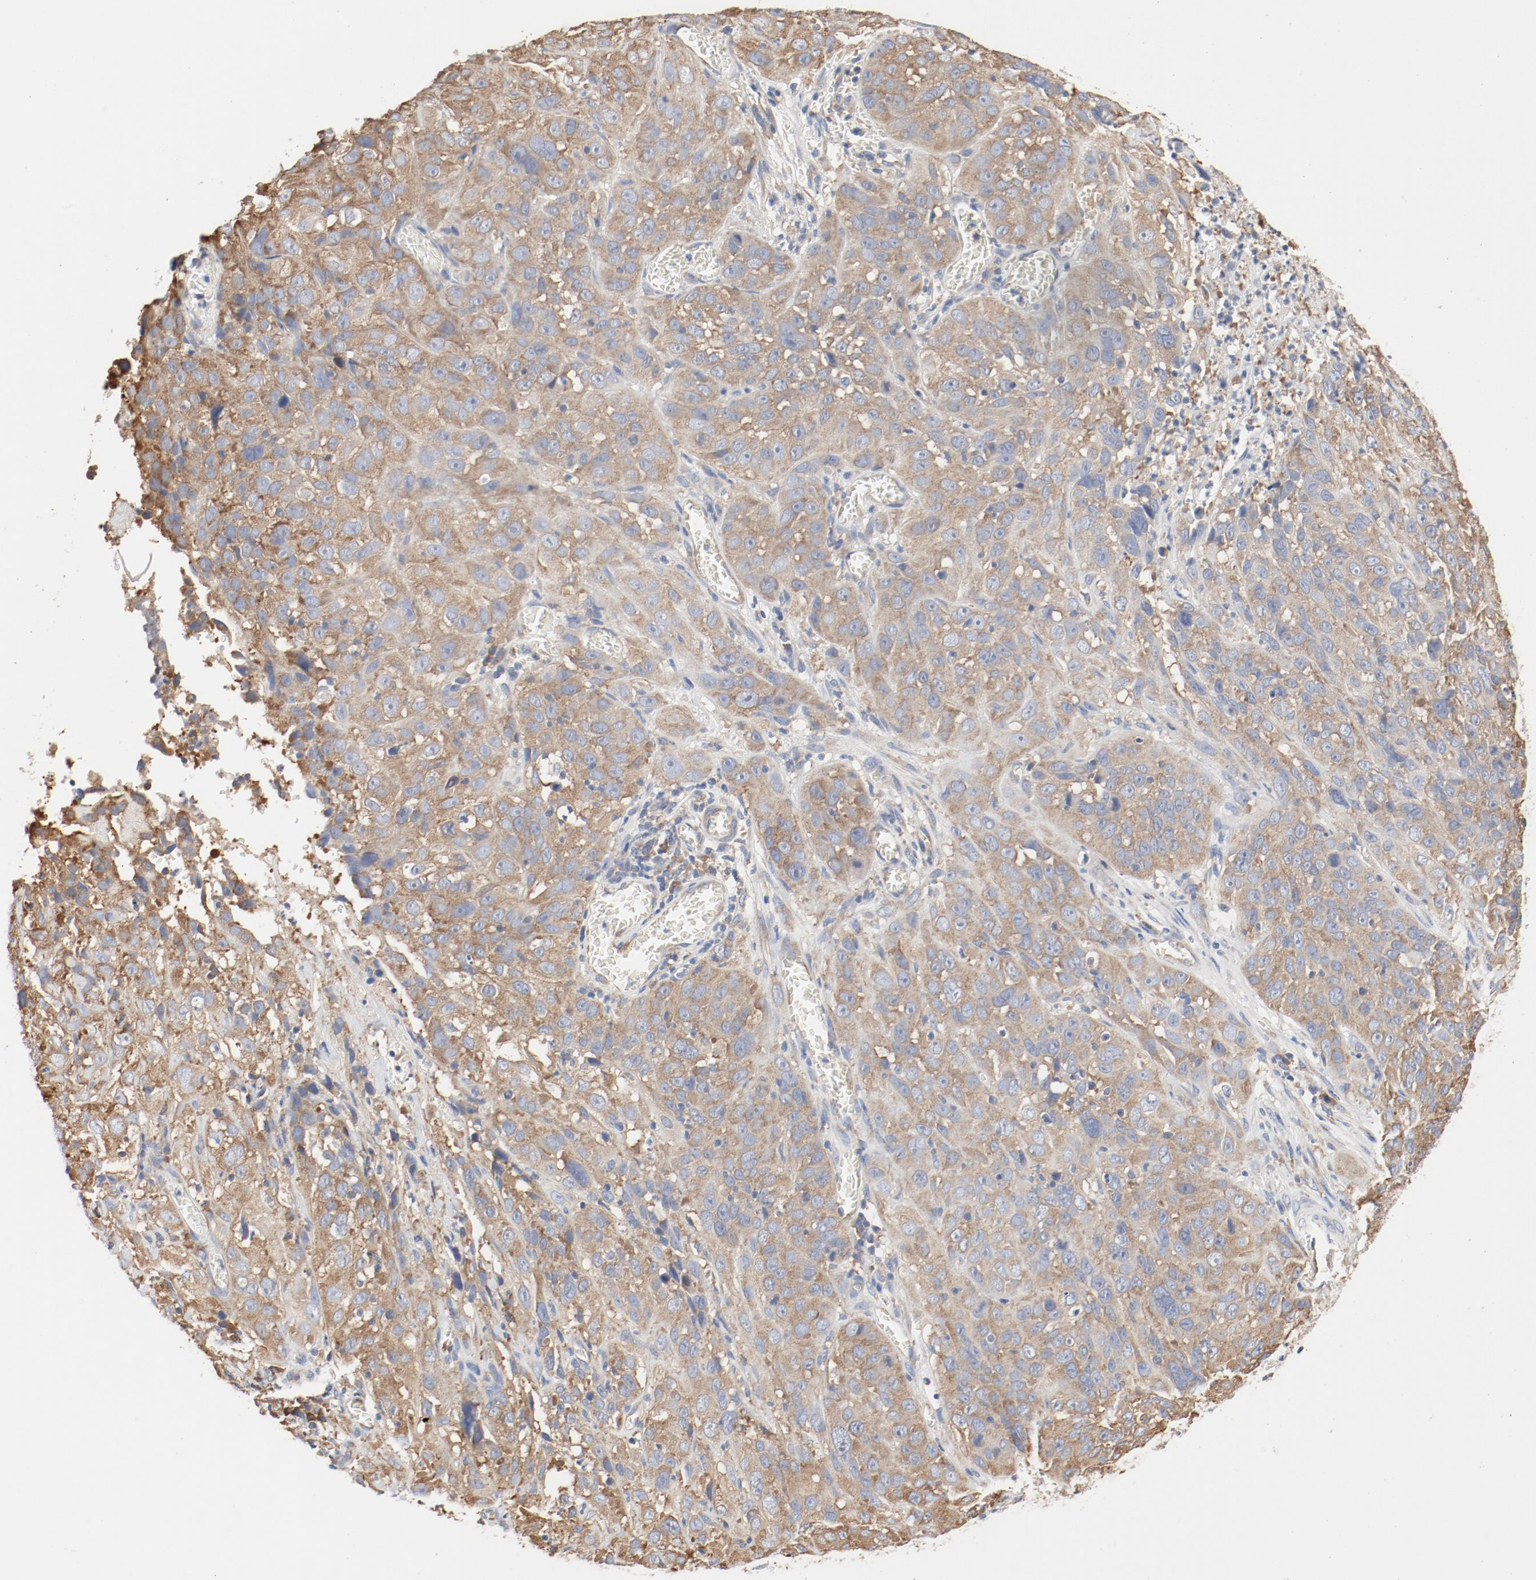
{"staining": {"intensity": "moderate", "quantity": ">75%", "location": "cytoplasmic/membranous"}, "tissue": "cervical cancer", "cell_type": "Tumor cells", "image_type": "cancer", "snomed": [{"axis": "morphology", "description": "Squamous cell carcinoma, NOS"}, {"axis": "topography", "description": "Cervix"}], "caption": "Immunohistochemistry (IHC) photomicrograph of human squamous cell carcinoma (cervical) stained for a protein (brown), which demonstrates medium levels of moderate cytoplasmic/membranous positivity in about >75% of tumor cells.", "gene": "RPS6", "patient": {"sex": "female", "age": 32}}